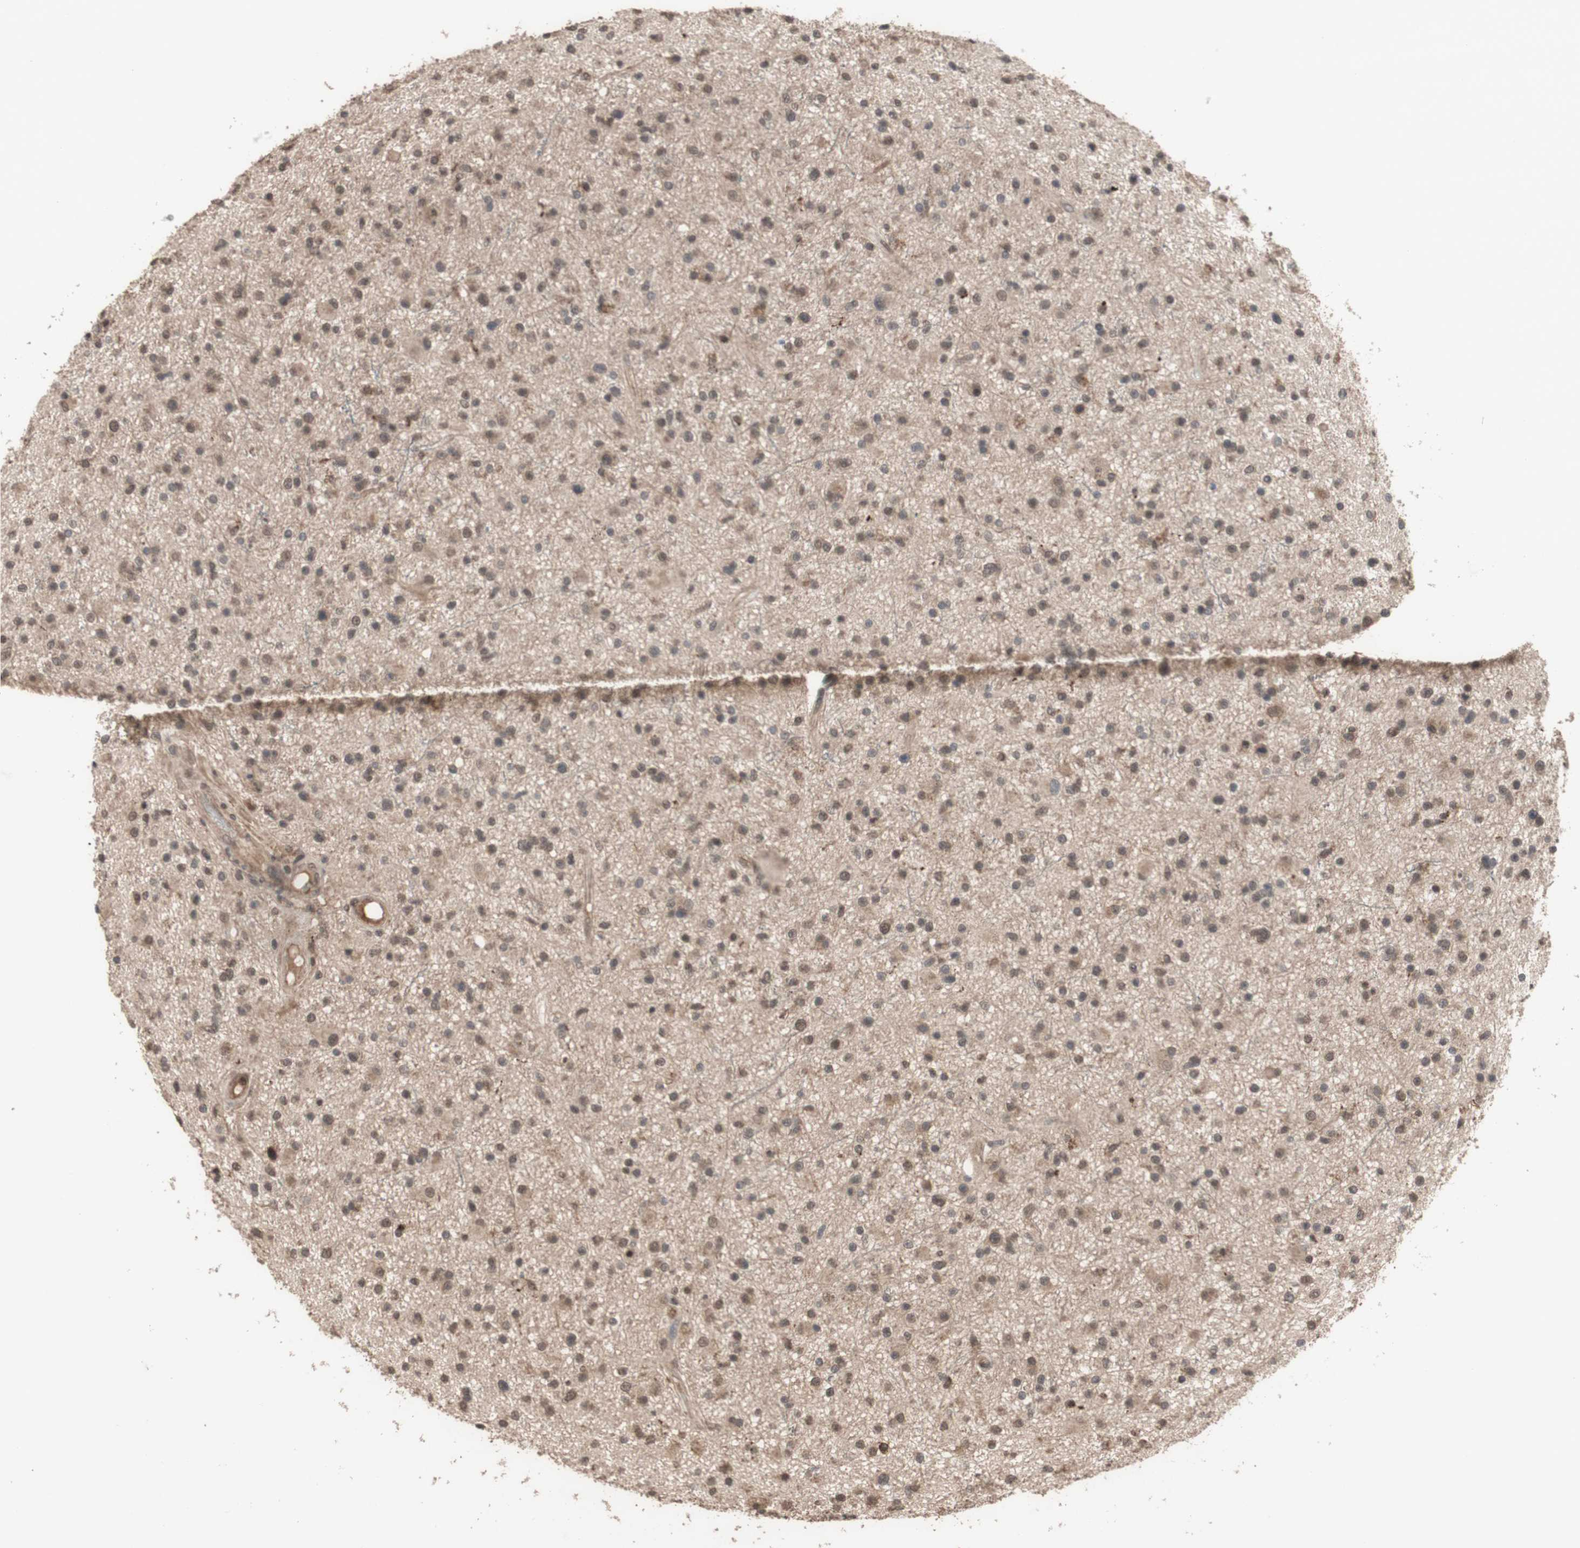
{"staining": {"intensity": "moderate", "quantity": ">75%", "location": "cytoplasmic/membranous"}, "tissue": "glioma", "cell_type": "Tumor cells", "image_type": "cancer", "snomed": [{"axis": "morphology", "description": "Glioma, malignant, High grade"}, {"axis": "topography", "description": "Brain"}], "caption": "Protein staining displays moderate cytoplasmic/membranous positivity in about >75% of tumor cells in malignant high-grade glioma.", "gene": "KANSL1", "patient": {"sex": "male", "age": 33}}